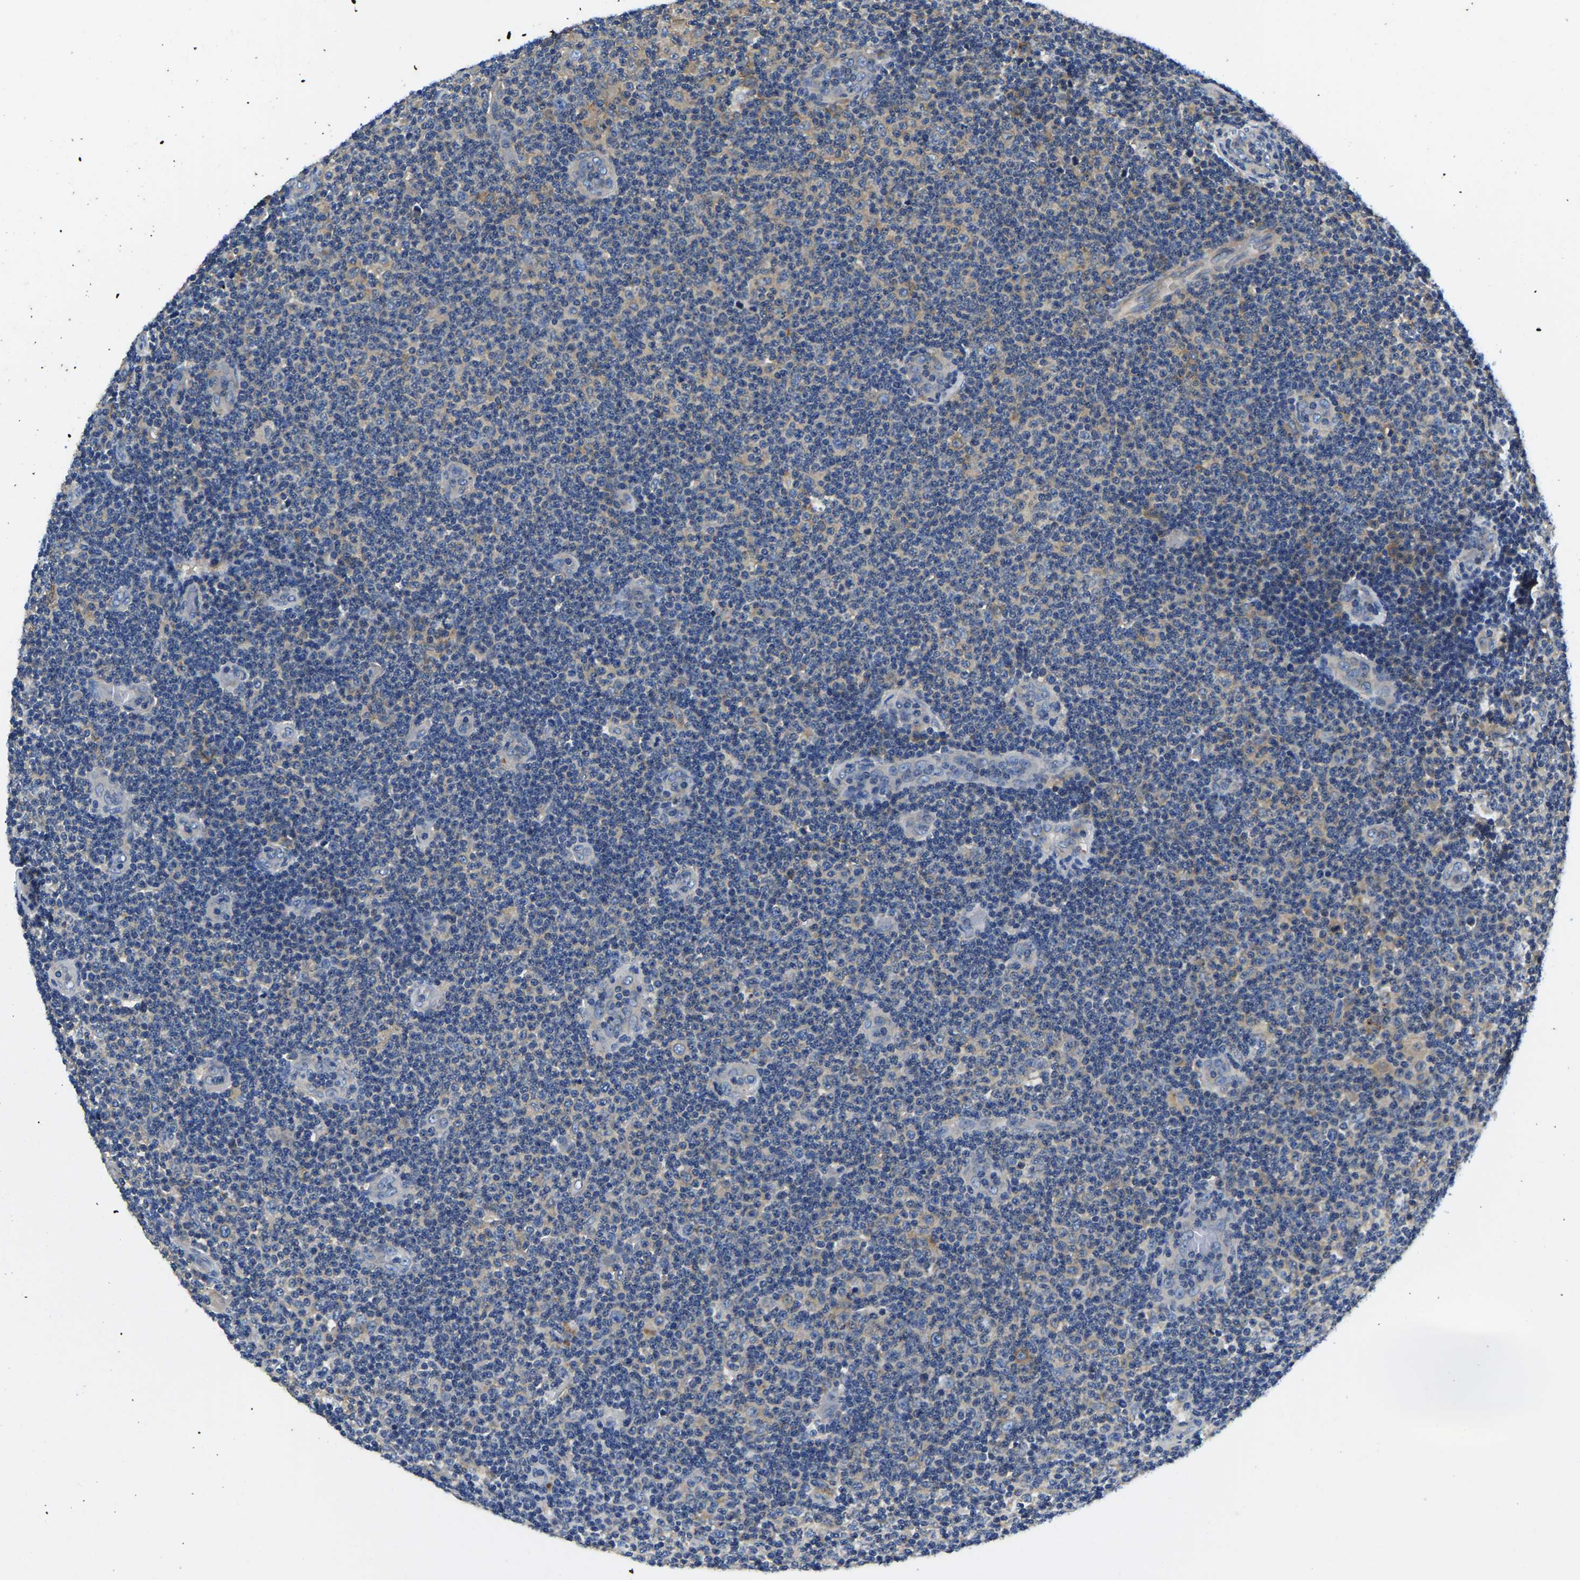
{"staining": {"intensity": "moderate", "quantity": "<25%", "location": "cytoplasmic/membranous"}, "tissue": "lymphoma", "cell_type": "Tumor cells", "image_type": "cancer", "snomed": [{"axis": "morphology", "description": "Malignant lymphoma, non-Hodgkin's type, Low grade"}, {"axis": "topography", "description": "Lymph node"}], "caption": "Immunohistochemistry micrograph of neoplastic tissue: human lymphoma stained using immunohistochemistry (IHC) shows low levels of moderate protein expression localized specifically in the cytoplasmic/membranous of tumor cells, appearing as a cytoplasmic/membranous brown color.", "gene": "STAT2", "patient": {"sex": "male", "age": 83}}